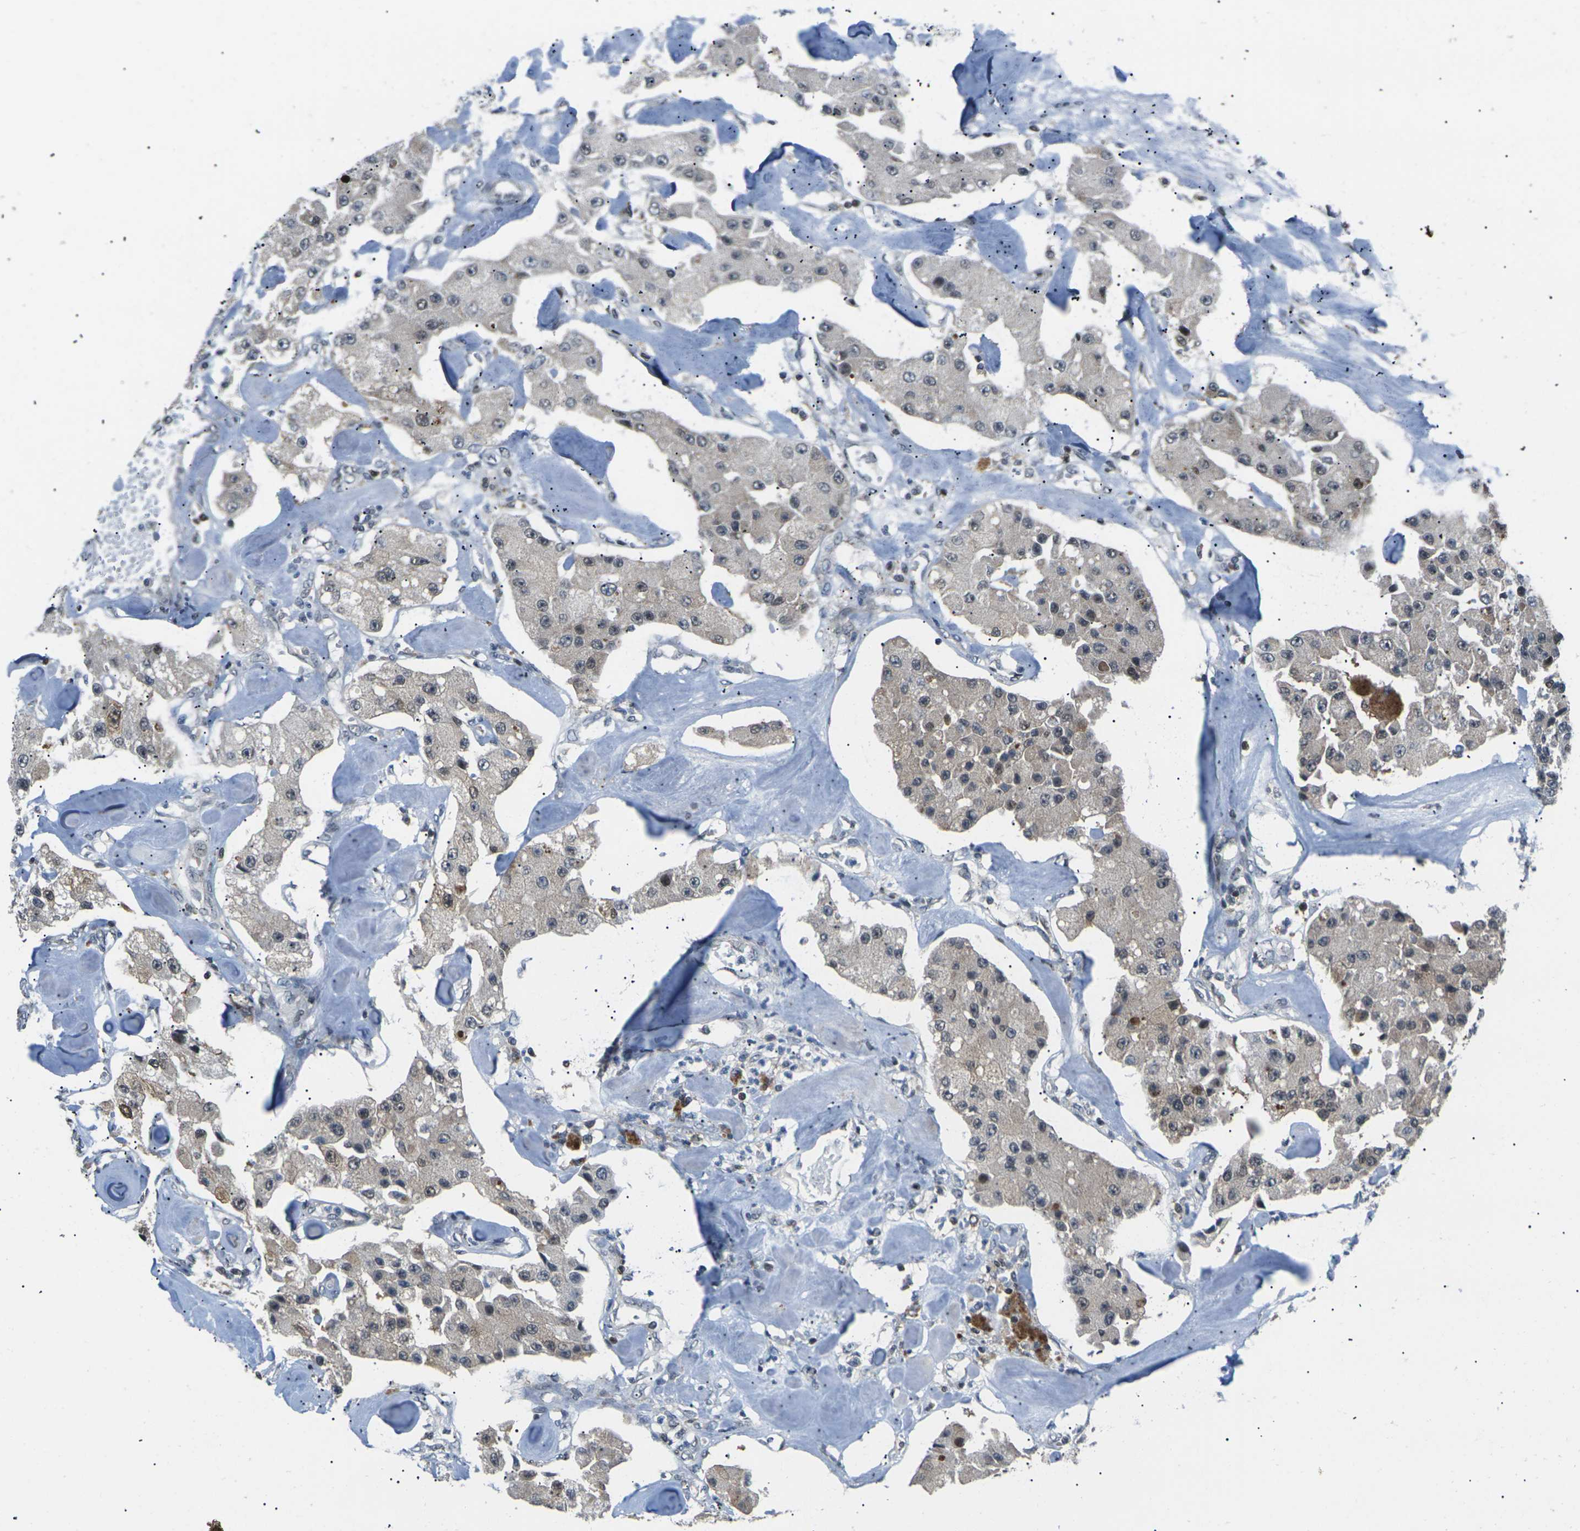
{"staining": {"intensity": "negative", "quantity": "none", "location": "none"}, "tissue": "carcinoid", "cell_type": "Tumor cells", "image_type": "cancer", "snomed": [{"axis": "morphology", "description": "Carcinoid, malignant, NOS"}, {"axis": "topography", "description": "Pancreas"}], "caption": "The IHC image has no significant expression in tumor cells of carcinoid (malignant) tissue. (DAB immunohistochemistry with hematoxylin counter stain).", "gene": "RPS6KA3", "patient": {"sex": "male", "age": 41}}